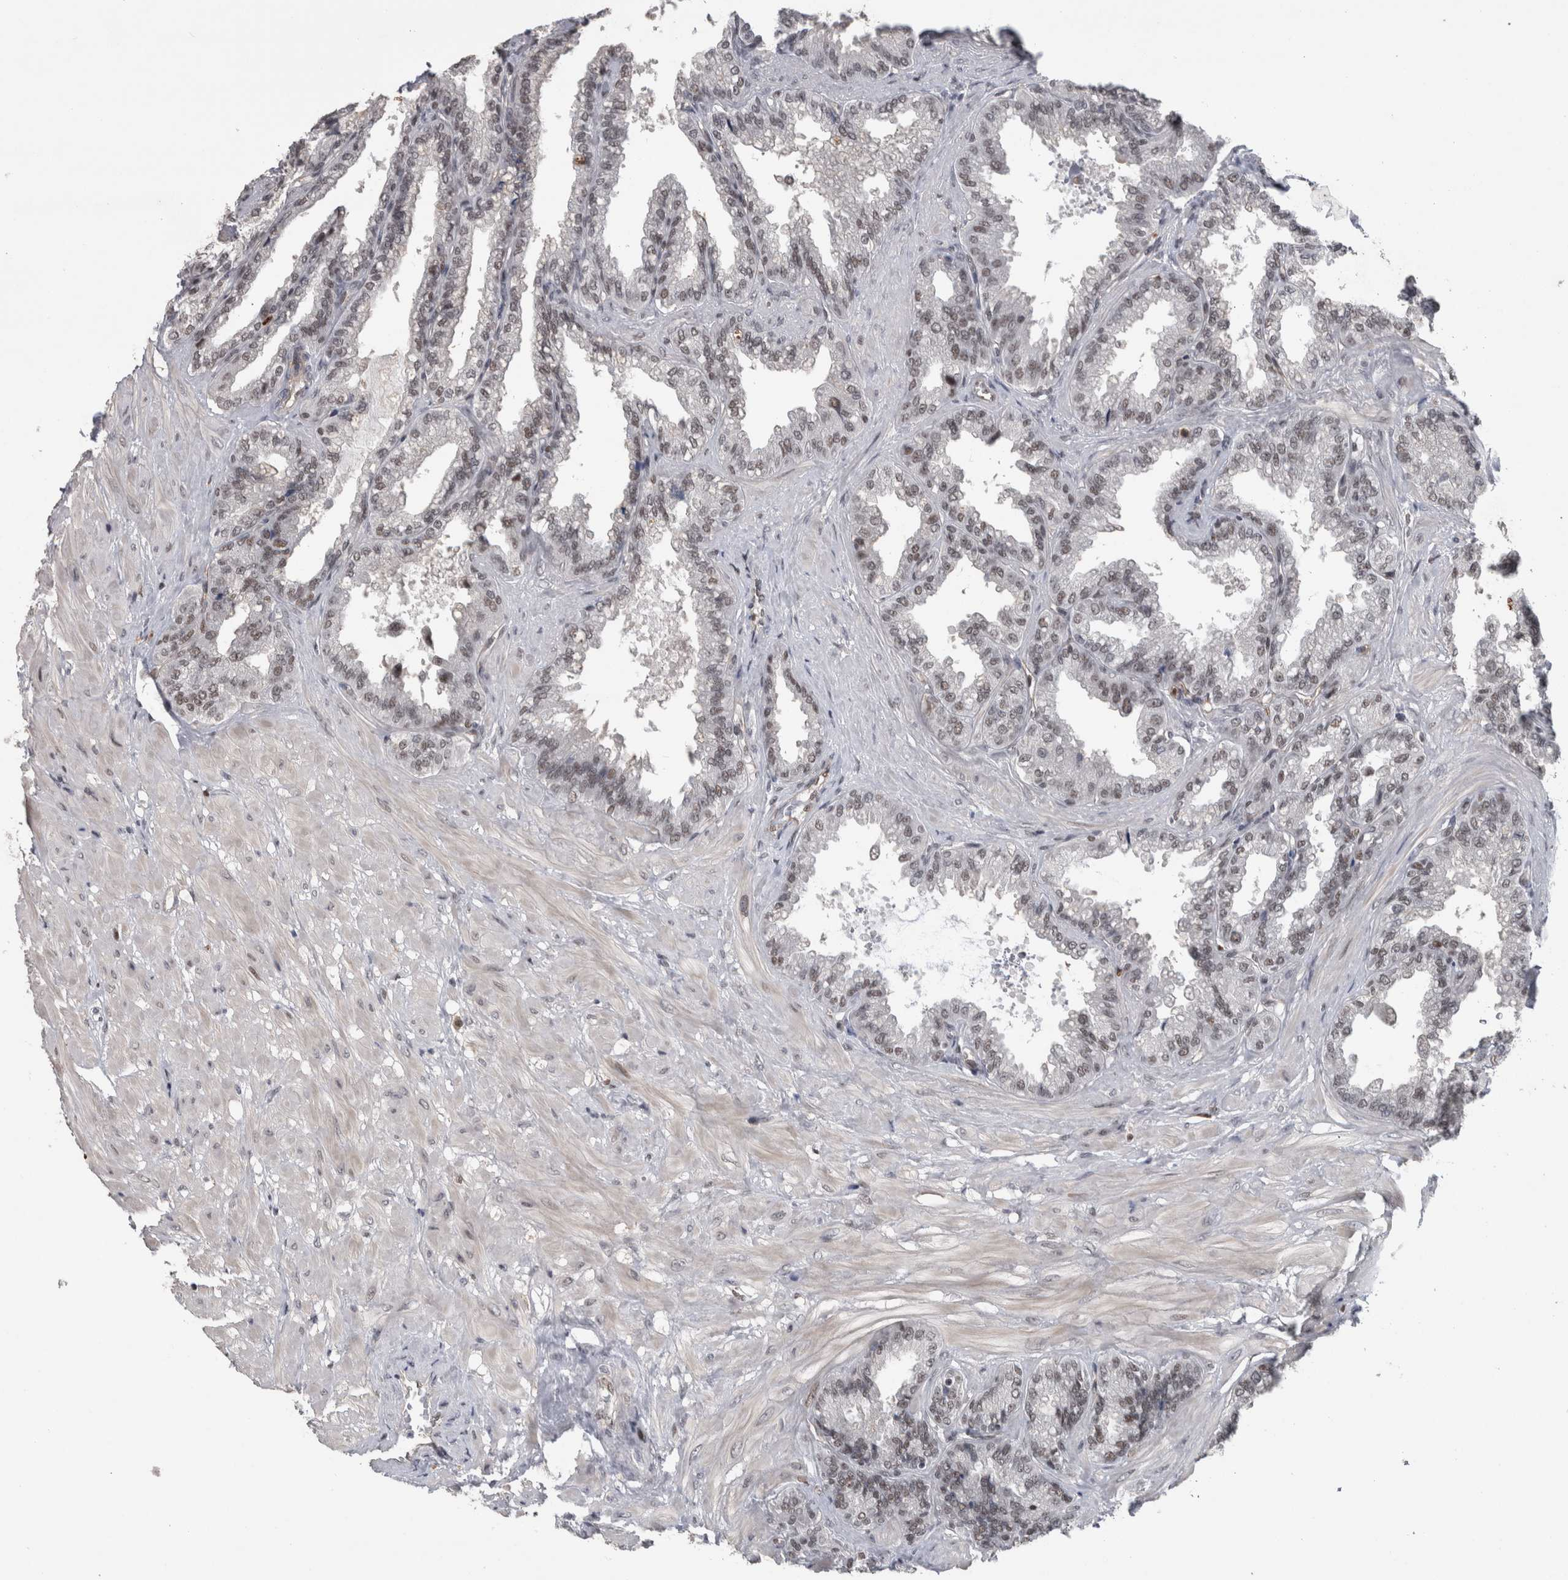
{"staining": {"intensity": "weak", "quantity": ">75%", "location": "nuclear"}, "tissue": "seminal vesicle", "cell_type": "Glandular cells", "image_type": "normal", "snomed": [{"axis": "morphology", "description": "Normal tissue, NOS"}, {"axis": "topography", "description": "Seminal veicle"}], "caption": "Immunohistochemistry (IHC) of normal seminal vesicle shows low levels of weak nuclear expression in about >75% of glandular cells.", "gene": "POLD2", "patient": {"sex": "male", "age": 46}}